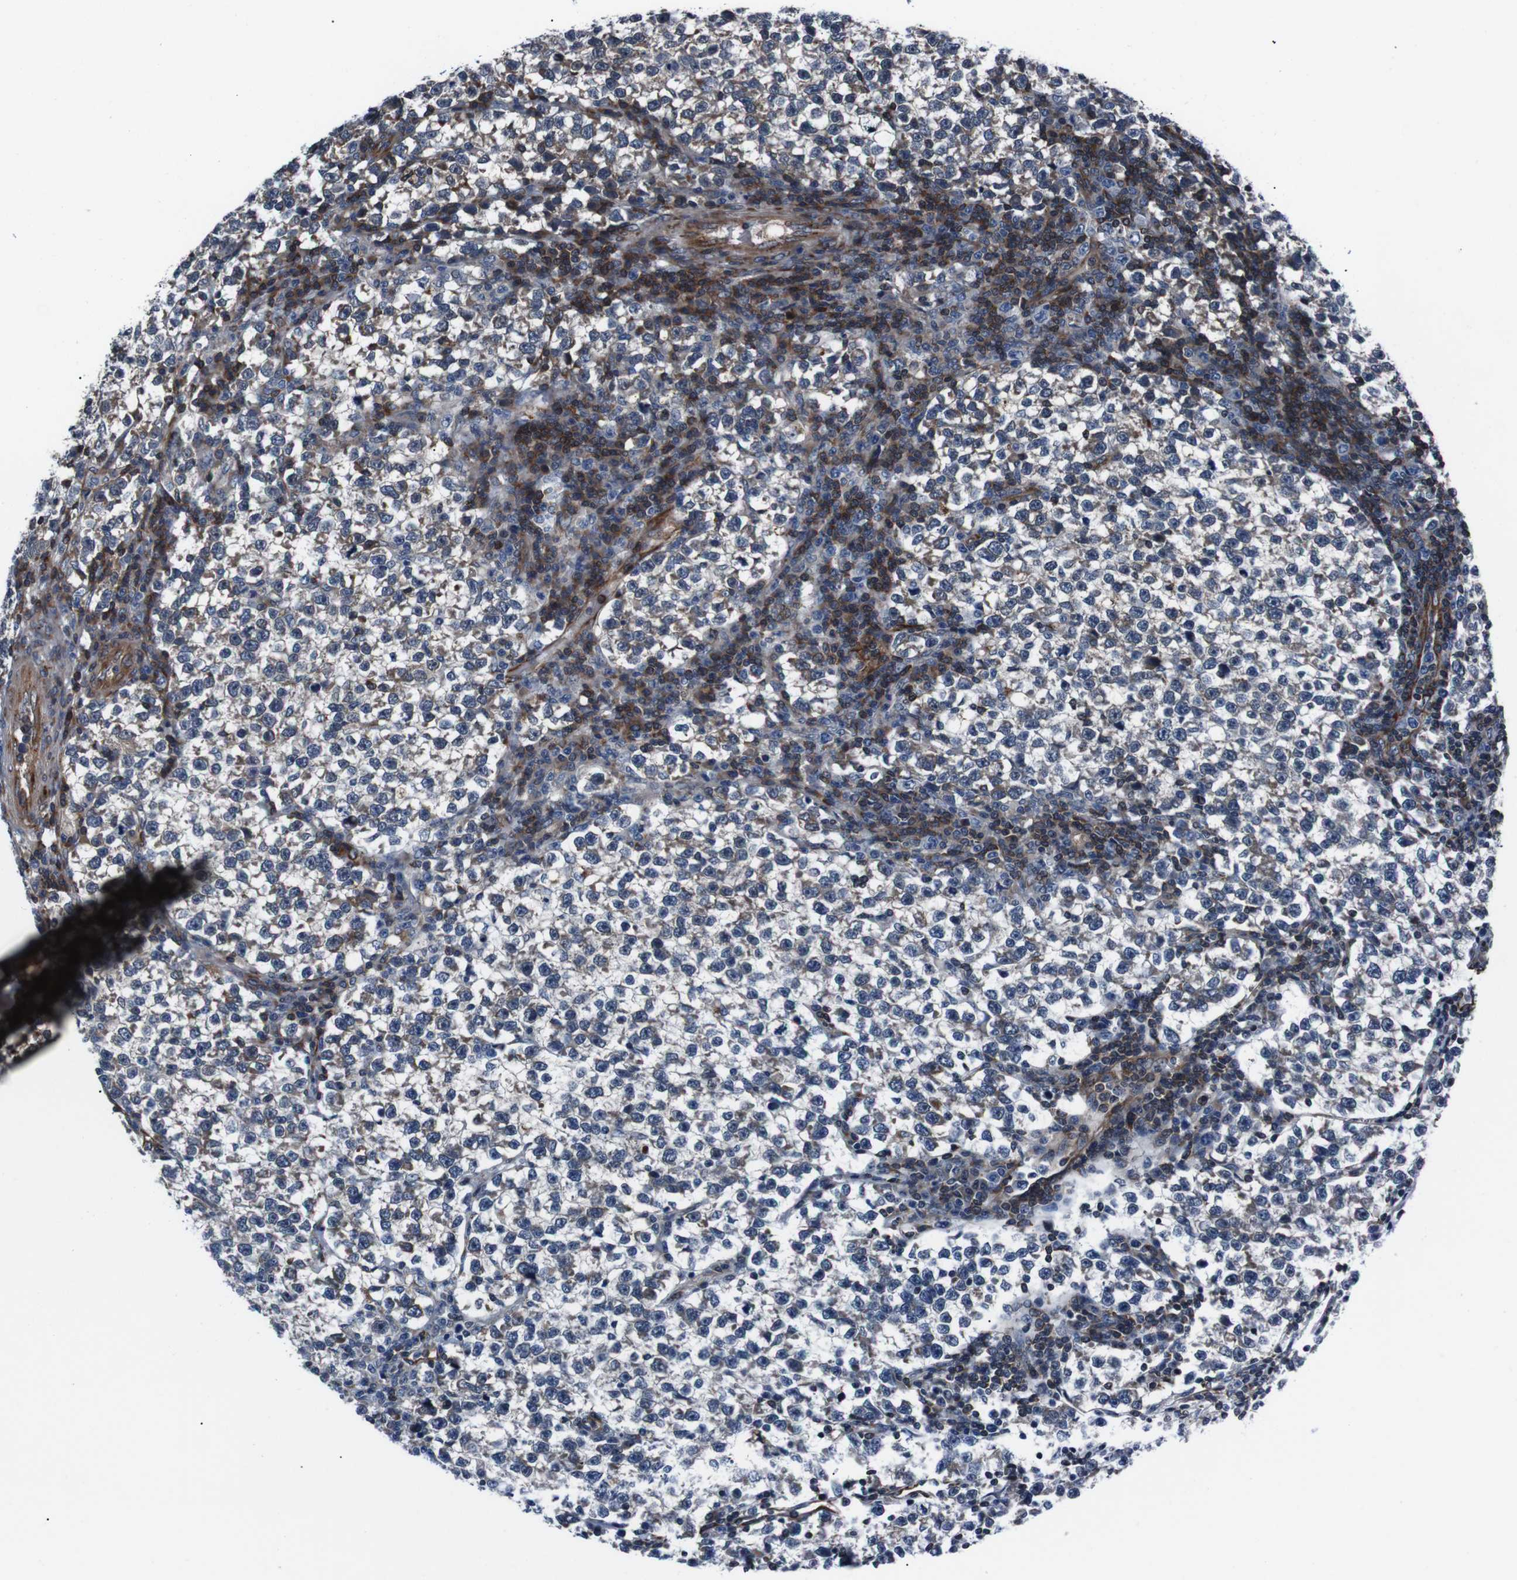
{"staining": {"intensity": "negative", "quantity": "none", "location": "none"}, "tissue": "testis cancer", "cell_type": "Tumor cells", "image_type": "cancer", "snomed": [{"axis": "morphology", "description": "Normal tissue, NOS"}, {"axis": "morphology", "description": "Seminoma, NOS"}, {"axis": "topography", "description": "Testis"}], "caption": "An immunohistochemistry (IHC) image of seminoma (testis) is shown. There is no staining in tumor cells of seminoma (testis).", "gene": "EIF4A2", "patient": {"sex": "male", "age": 43}}